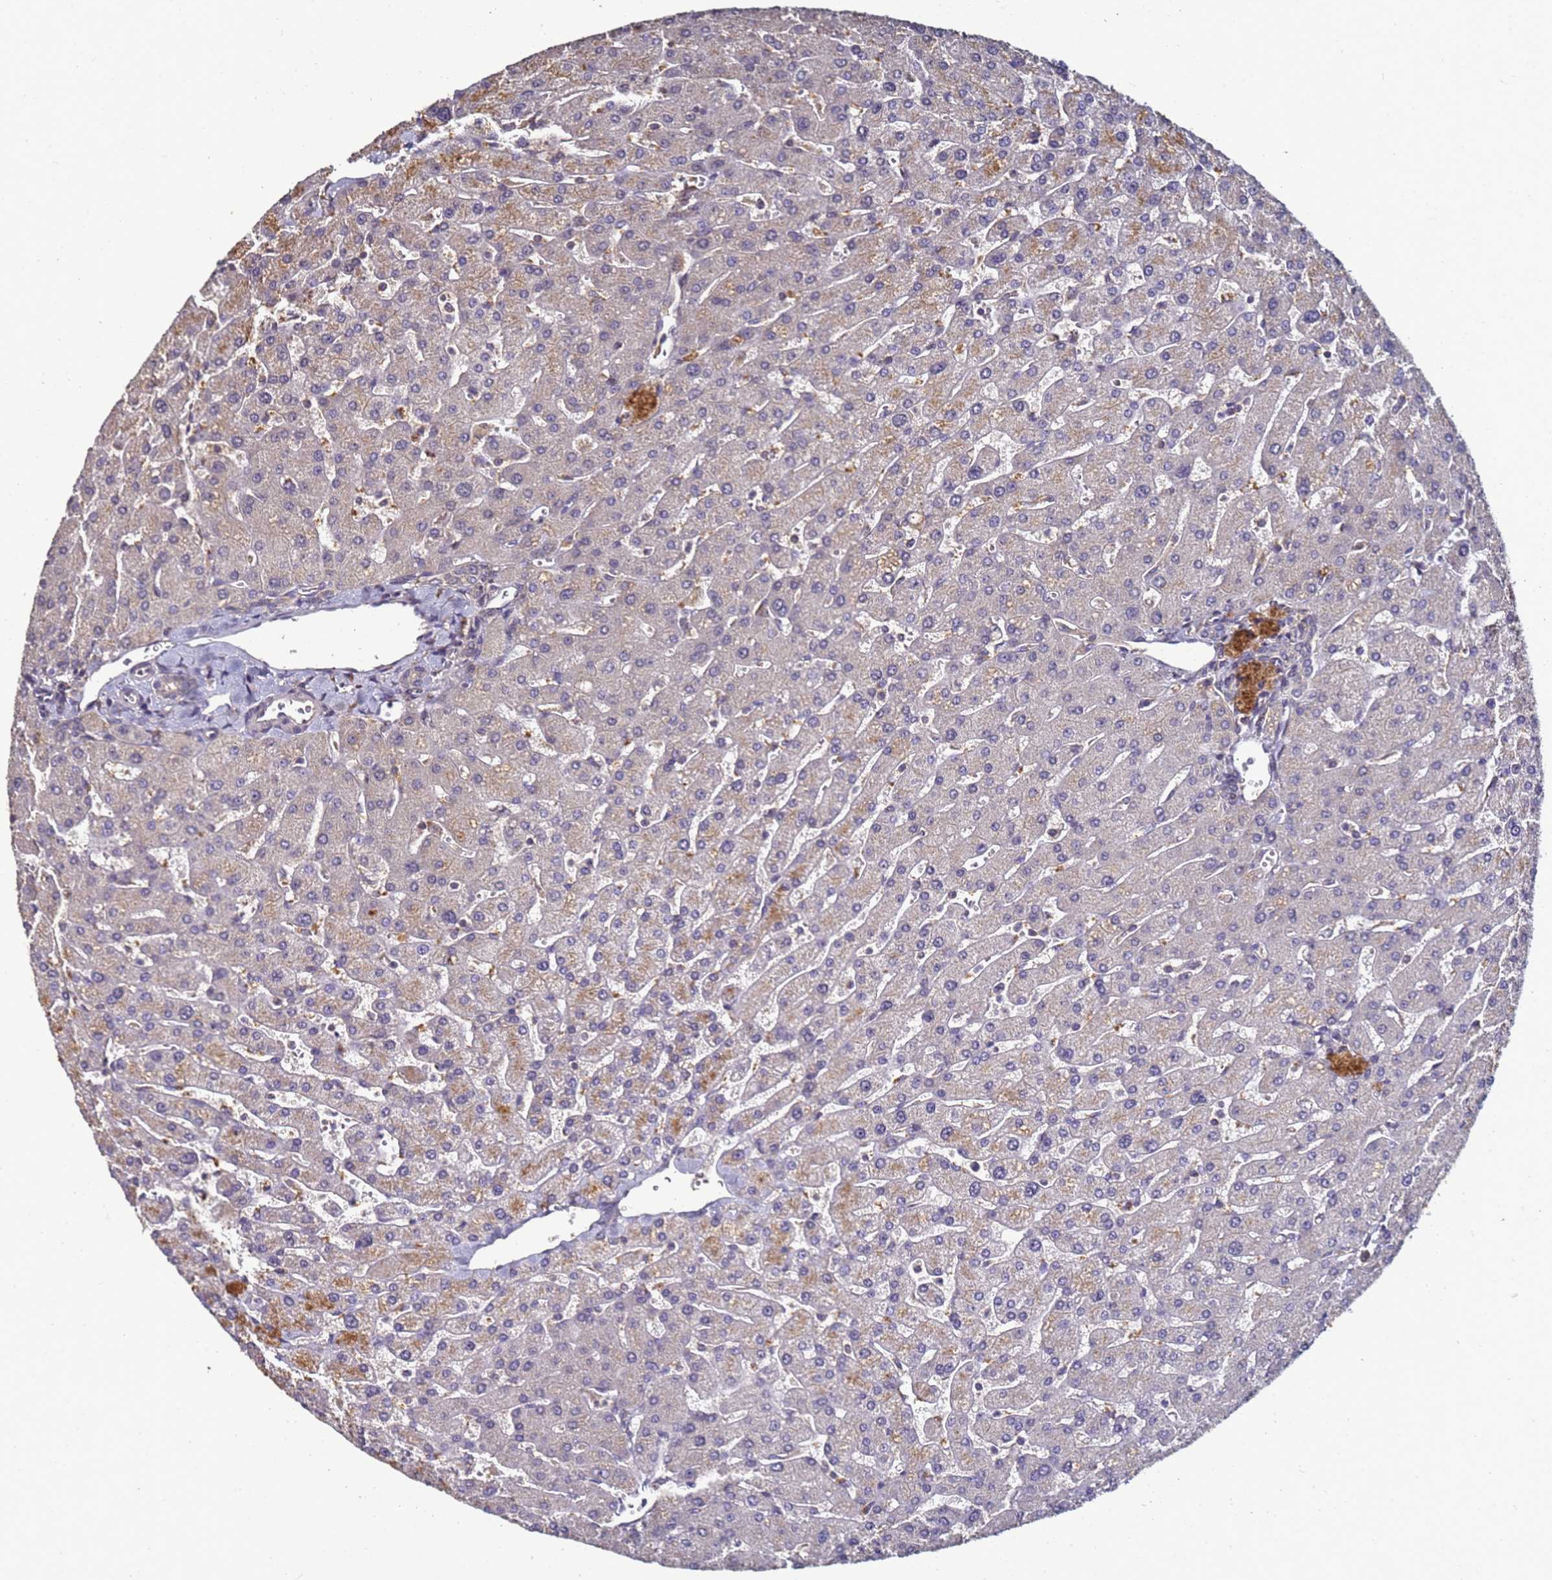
{"staining": {"intensity": "weak", "quantity": "<25%", "location": "cytoplasmic/membranous"}, "tissue": "liver", "cell_type": "Cholangiocytes", "image_type": "normal", "snomed": [{"axis": "morphology", "description": "Normal tissue, NOS"}, {"axis": "topography", "description": "Liver"}], "caption": "Protein analysis of unremarkable liver reveals no significant positivity in cholangiocytes.", "gene": "ANKRD17", "patient": {"sex": "male", "age": 55}}